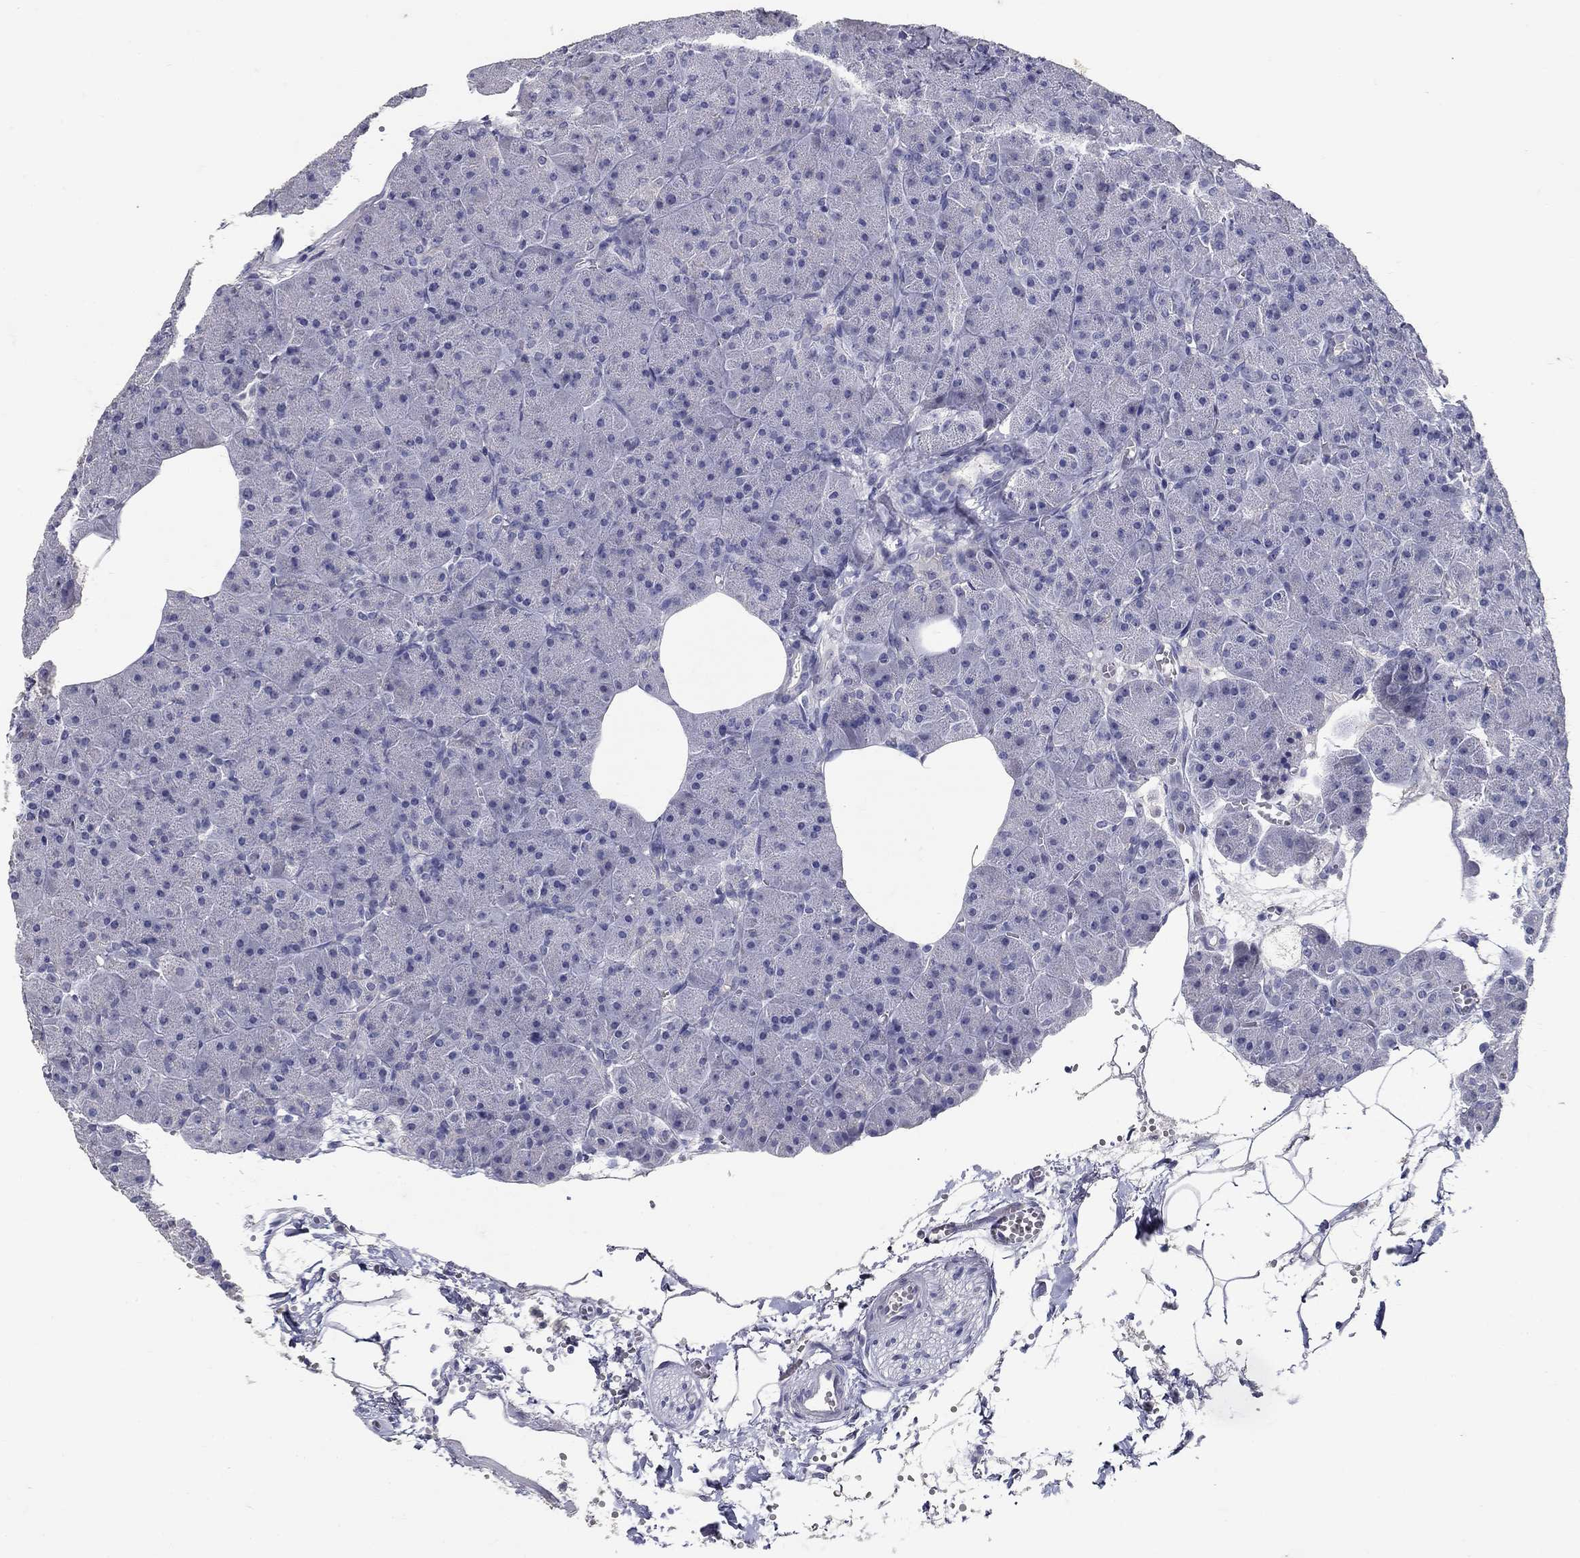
{"staining": {"intensity": "negative", "quantity": "none", "location": "none"}, "tissue": "pancreas", "cell_type": "Exocrine glandular cells", "image_type": "normal", "snomed": [{"axis": "morphology", "description": "Normal tissue, NOS"}, {"axis": "topography", "description": "Pancreas"}], "caption": "The image reveals no significant positivity in exocrine glandular cells of pancreas. Brightfield microscopy of immunohistochemistry stained with DAB (3,3'-diaminobenzidine) (brown) and hematoxylin (blue), captured at high magnification.", "gene": "POMC", "patient": {"sex": "male", "age": 61}}